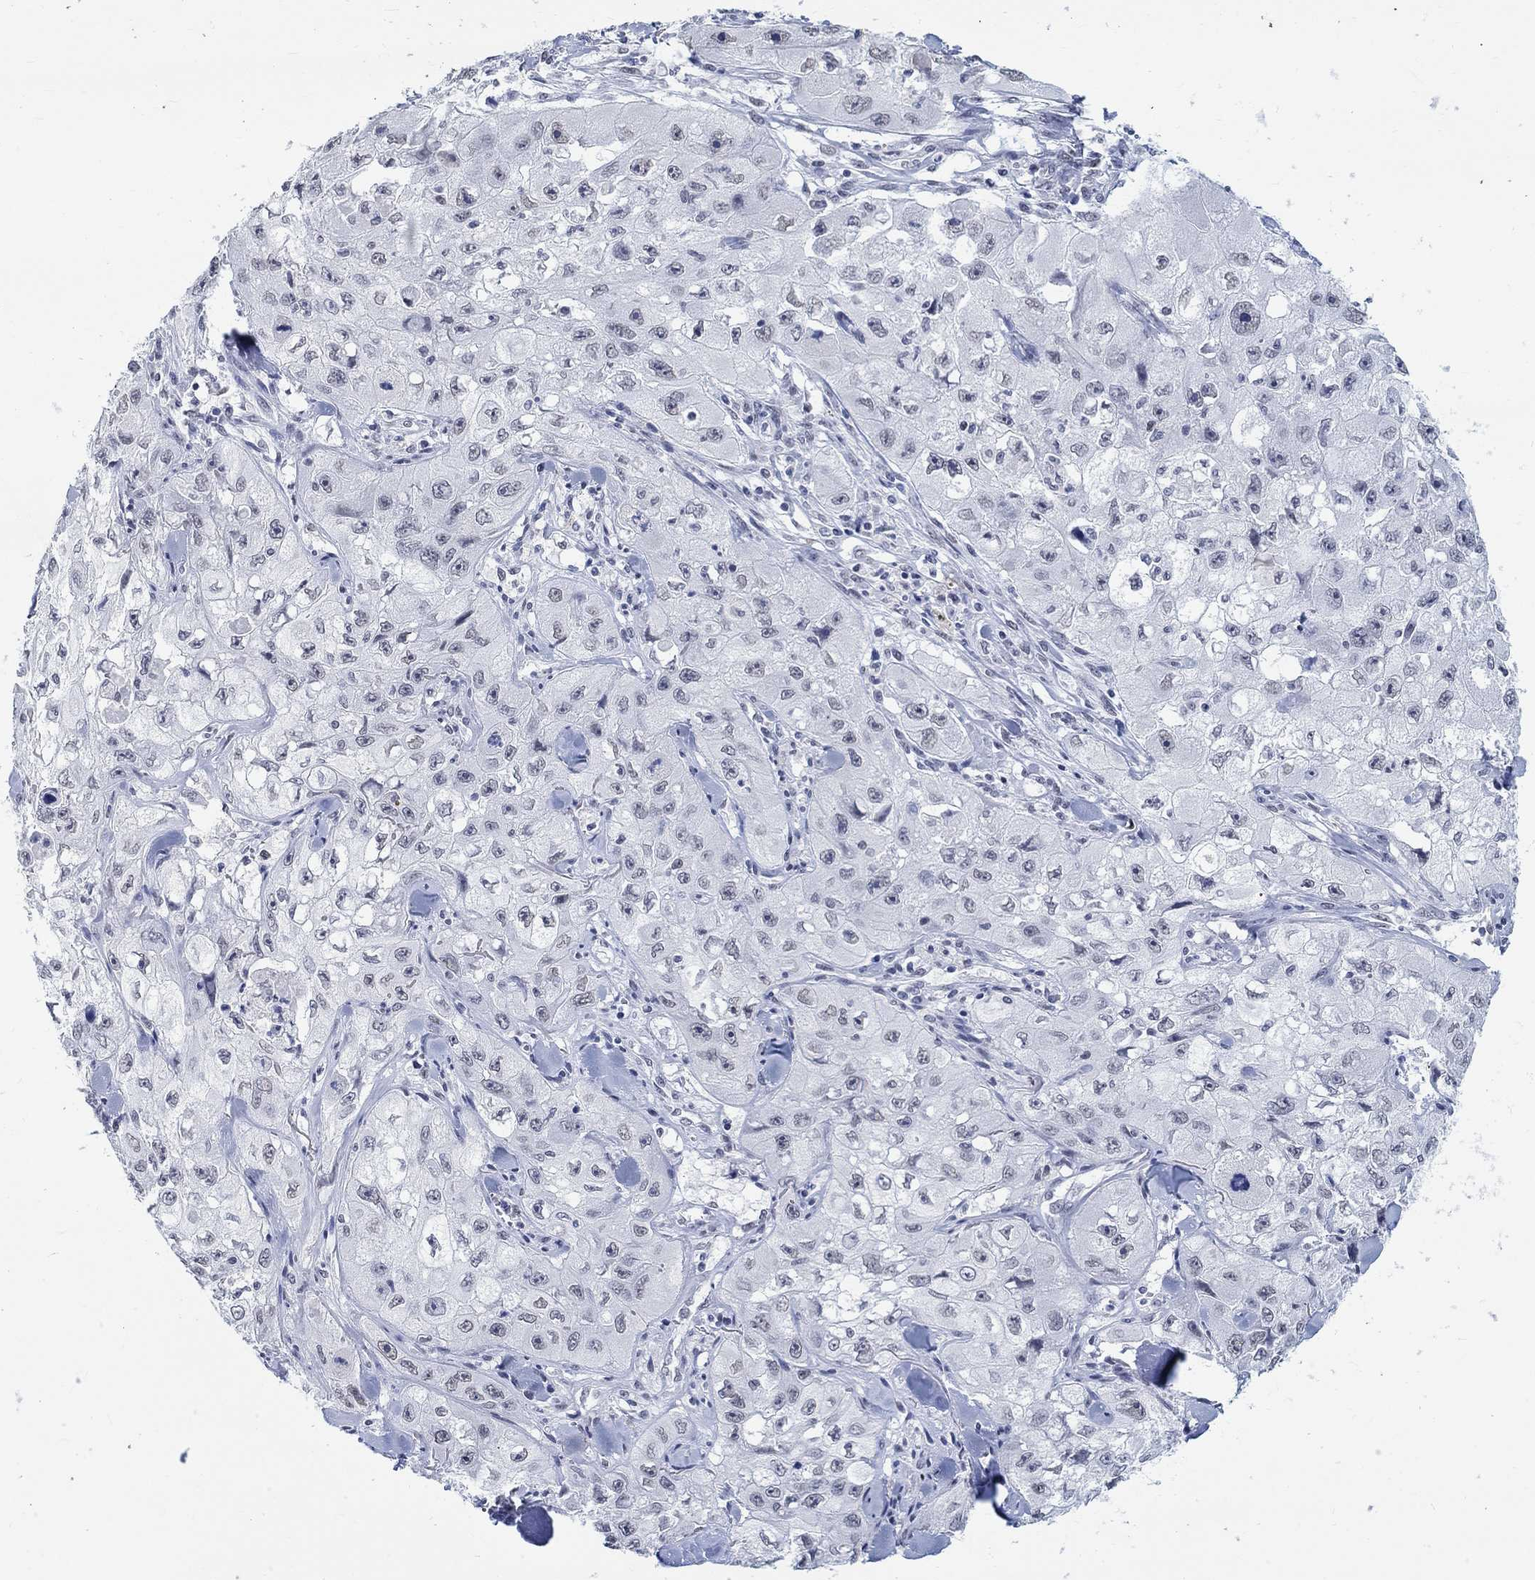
{"staining": {"intensity": "negative", "quantity": "none", "location": "none"}, "tissue": "skin cancer", "cell_type": "Tumor cells", "image_type": "cancer", "snomed": [{"axis": "morphology", "description": "Squamous cell carcinoma, NOS"}, {"axis": "topography", "description": "Skin"}, {"axis": "topography", "description": "Subcutis"}], "caption": "High power microscopy micrograph of an IHC image of skin squamous cell carcinoma, revealing no significant staining in tumor cells.", "gene": "ANKS1B", "patient": {"sex": "male", "age": 73}}